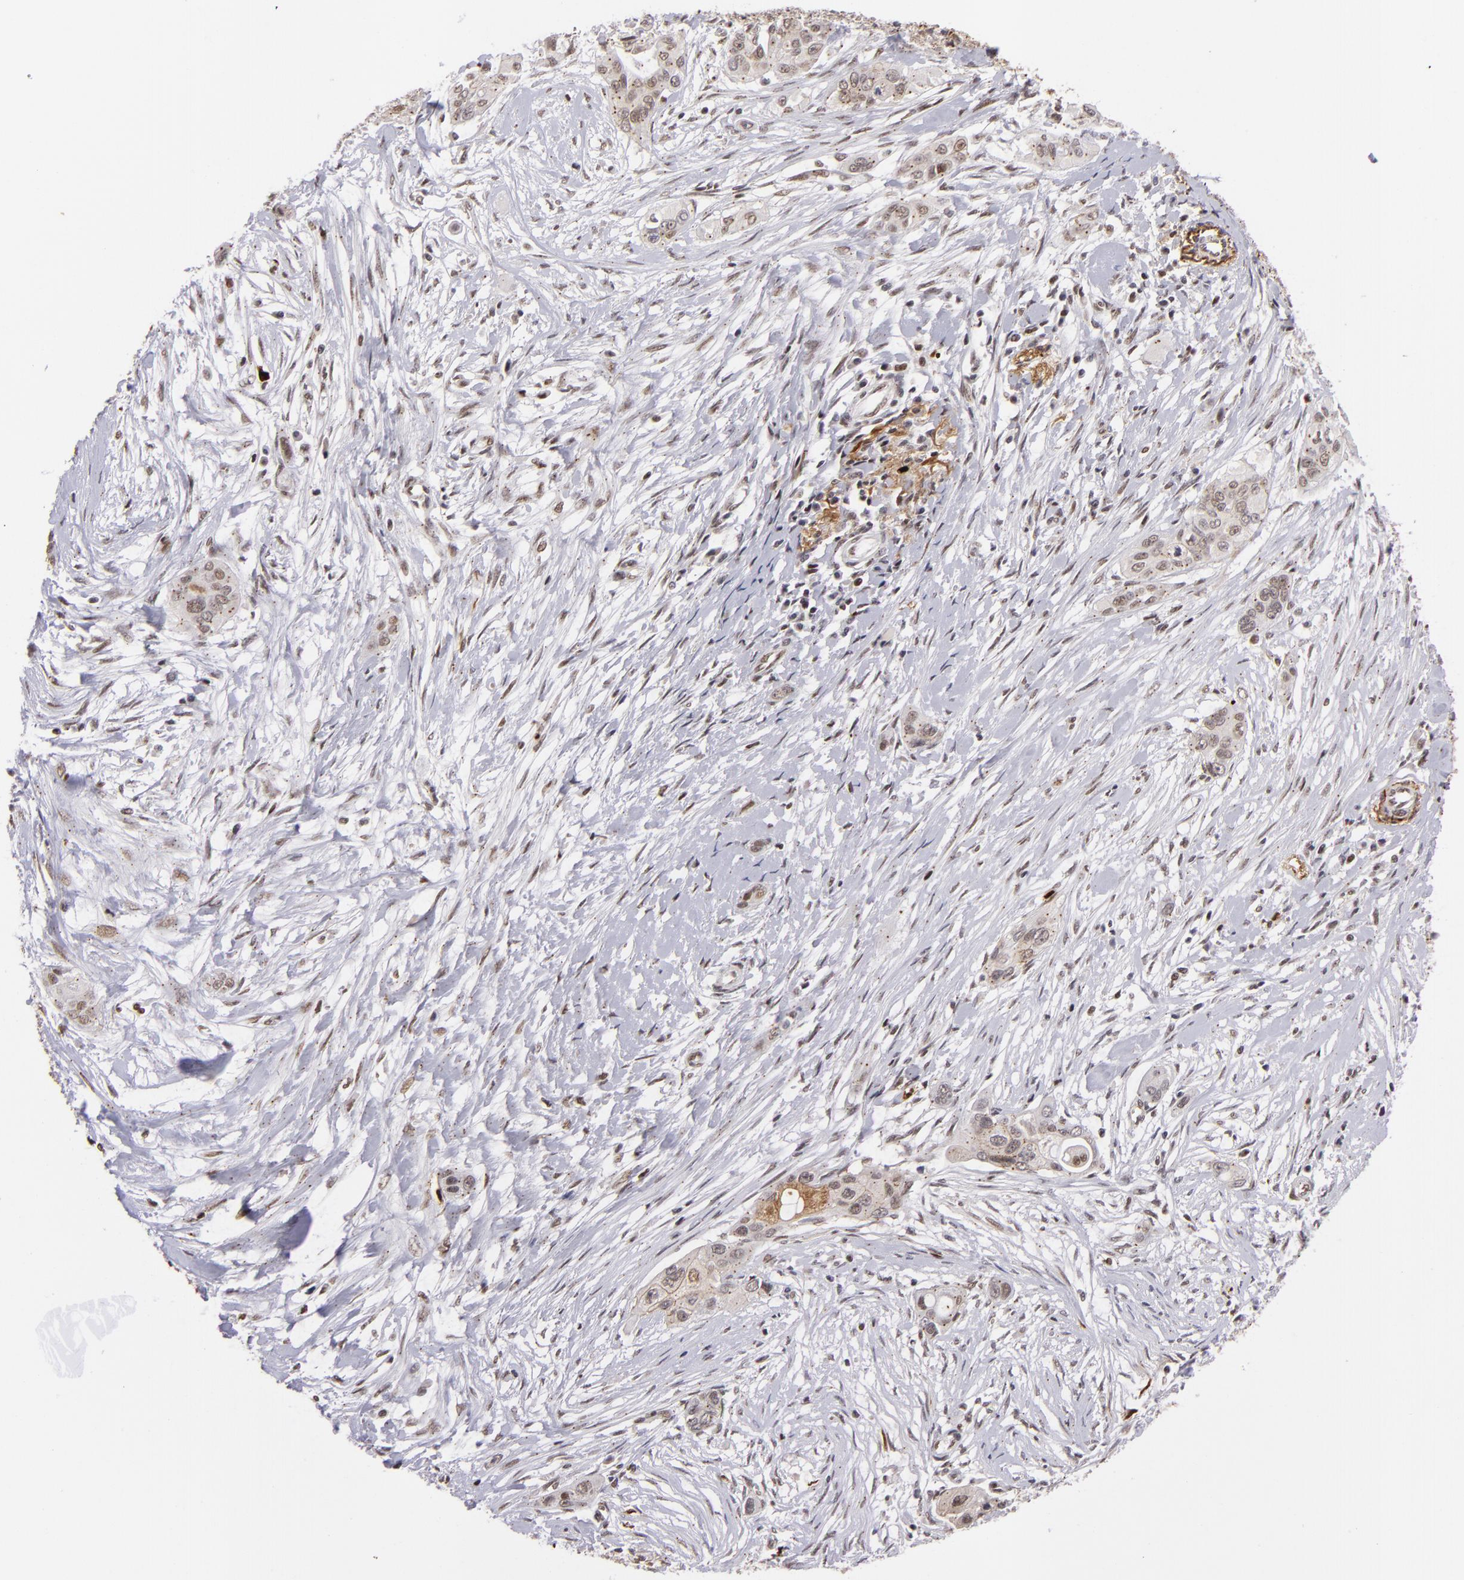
{"staining": {"intensity": "weak", "quantity": "<25%", "location": "cytoplasmic/membranous,nuclear"}, "tissue": "pancreatic cancer", "cell_type": "Tumor cells", "image_type": "cancer", "snomed": [{"axis": "morphology", "description": "Adenocarcinoma, NOS"}, {"axis": "topography", "description": "Pancreas"}], "caption": "Immunohistochemistry photomicrograph of neoplastic tissue: pancreatic cancer (adenocarcinoma) stained with DAB (3,3'-diaminobenzidine) reveals no significant protein staining in tumor cells.", "gene": "RXRG", "patient": {"sex": "female", "age": 60}}